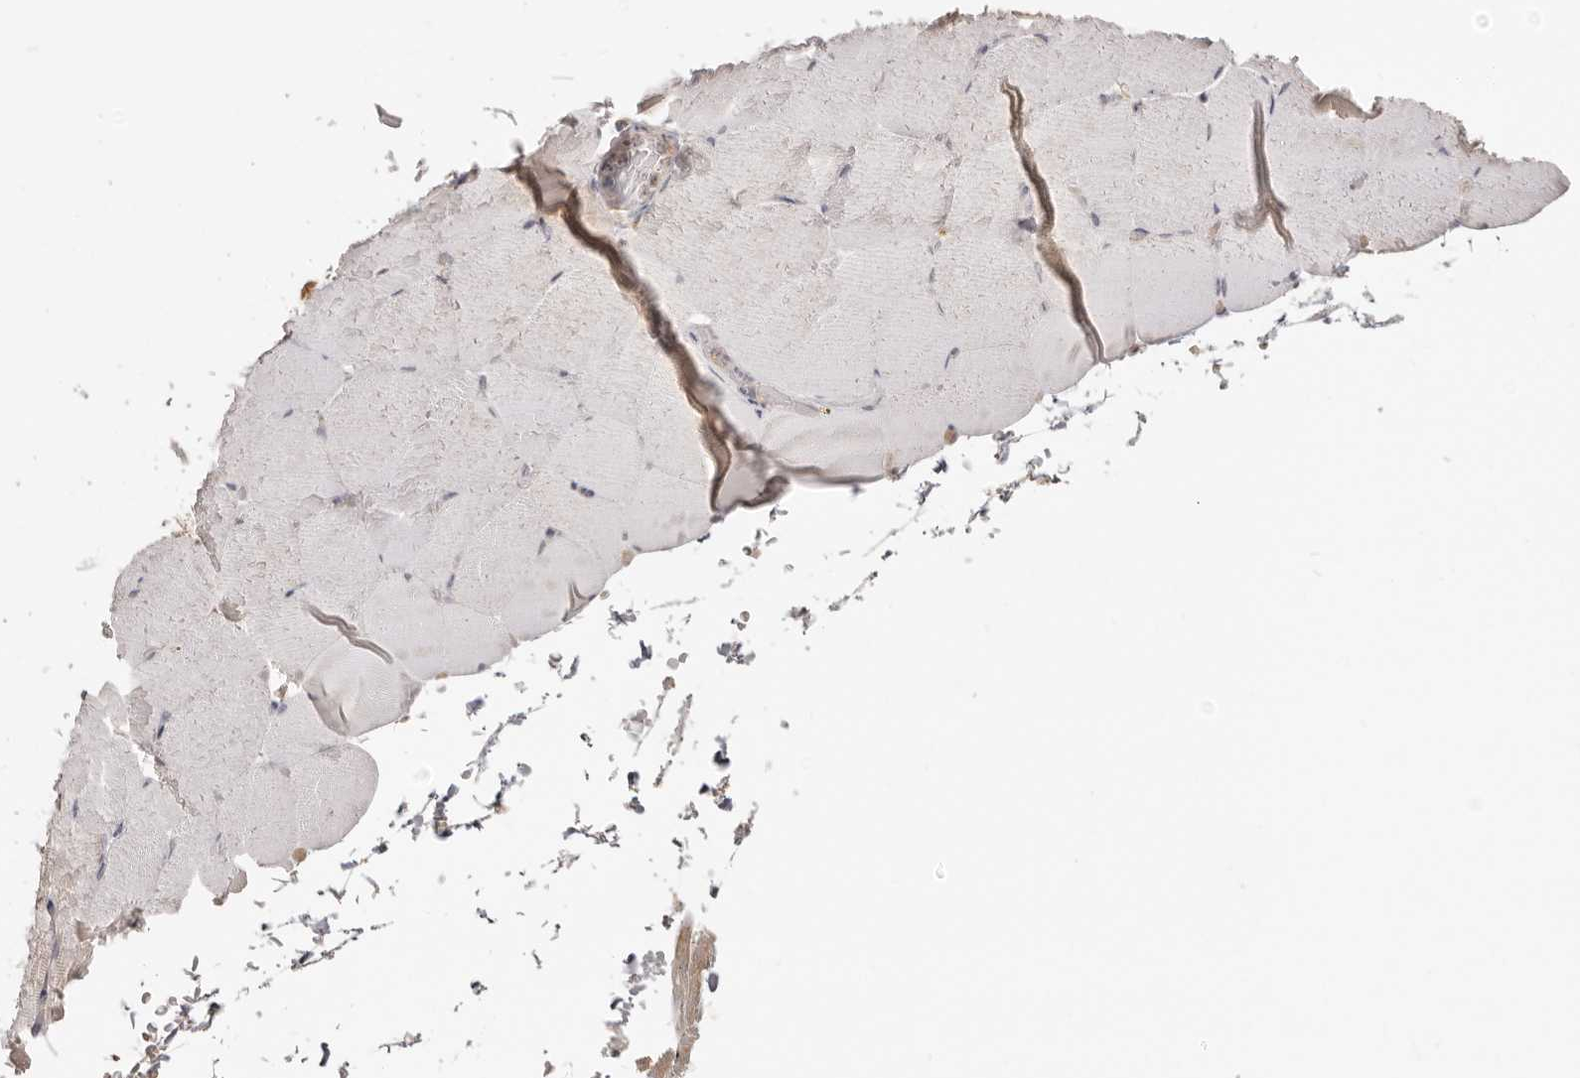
{"staining": {"intensity": "negative", "quantity": "none", "location": "none"}, "tissue": "skeletal muscle", "cell_type": "Myocytes", "image_type": "normal", "snomed": [{"axis": "morphology", "description": "Normal tissue, NOS"}, {"axis": "topography", "description": "Skeletal muscle"}, {"axis": "topography", "description": "Parathyroid gland"}], "caption": "This is an immunohistochemistry micrograph of unremarkable skeletal muscle. There is no positivity in myocytes.", "gene": "EEF1E1", "patient": {"sex": "female", "age": 37}}